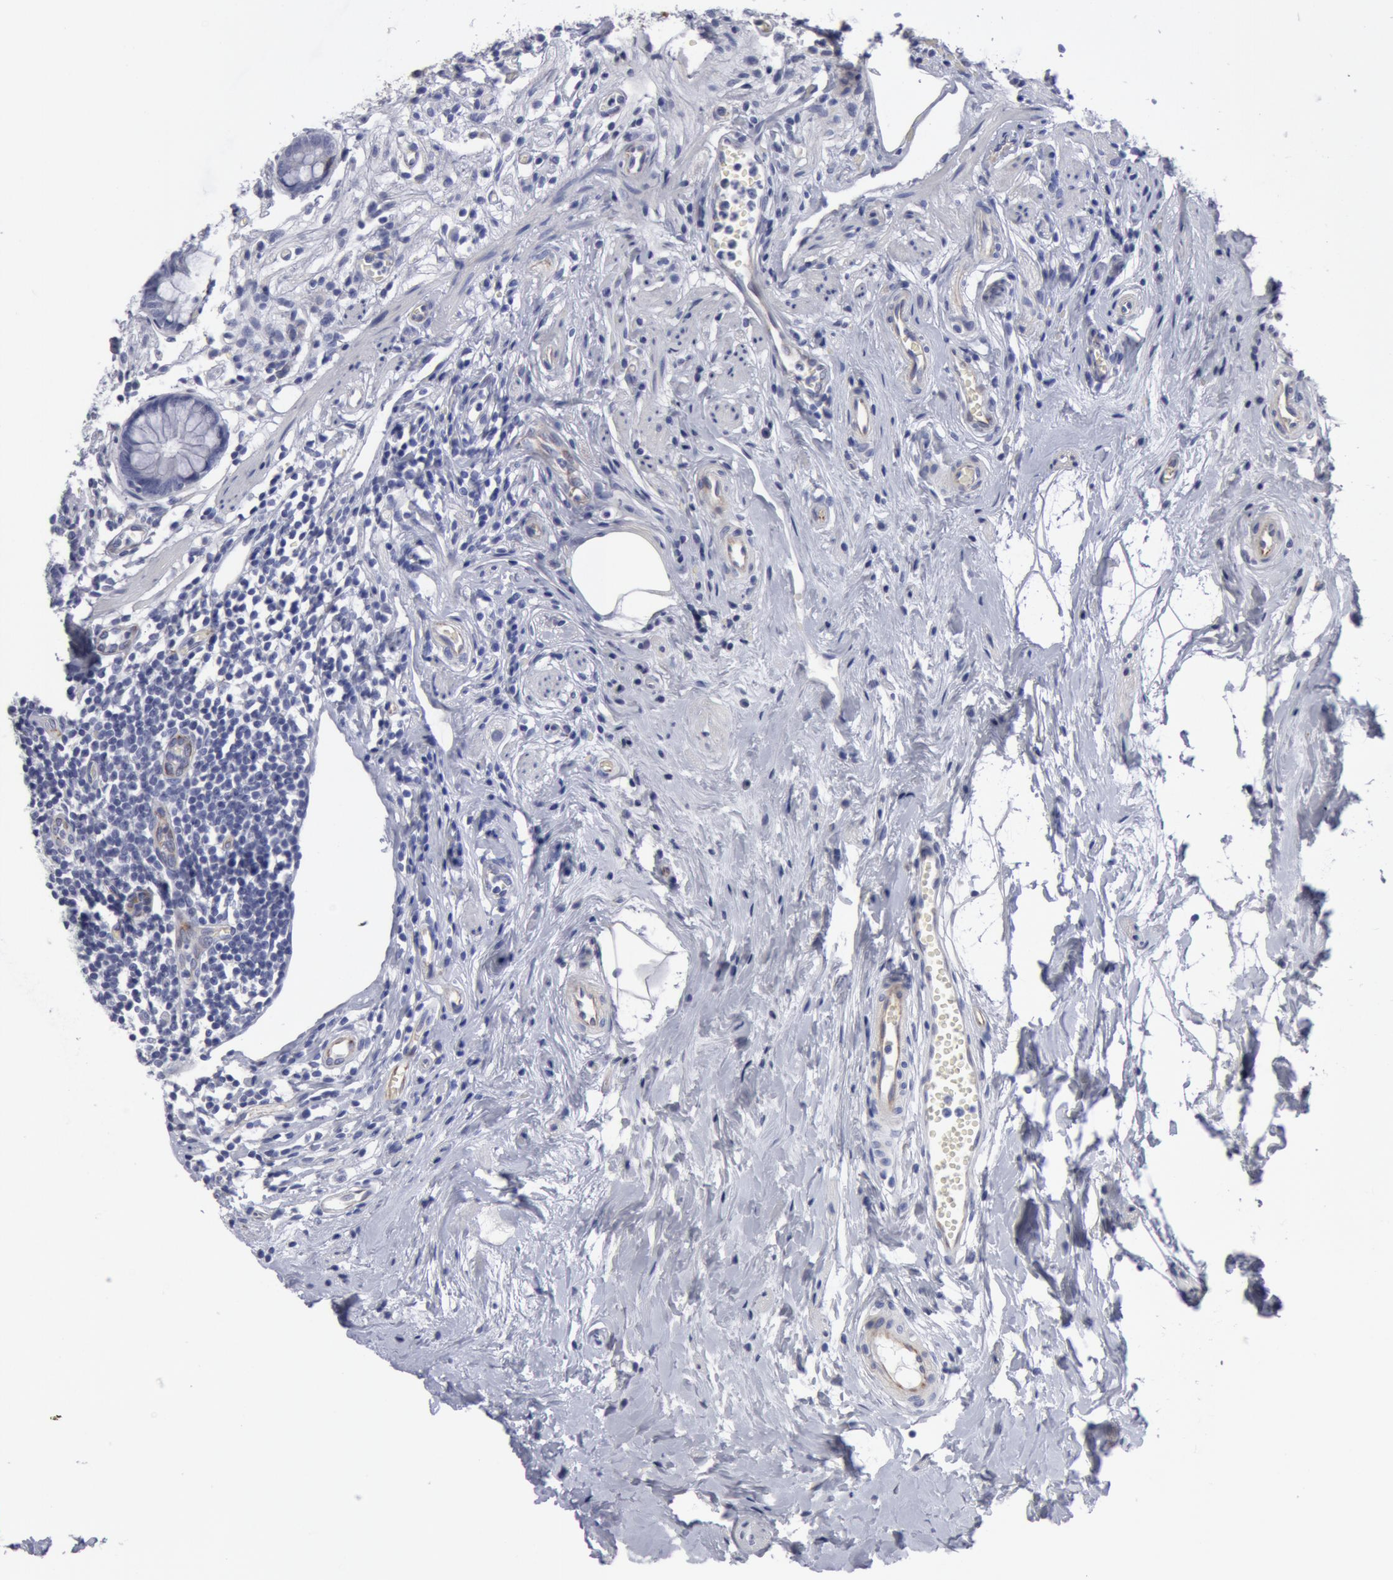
{"staining": {"intensity": "negative", "quantity": "none", "location": "none"}, "tissue": "appendix", "cell_type": "Glandular cells", "image_type": "normal", "snomed": [{"axis": "morphology", "description": "Normal tissue, NOS"}, {"axis": "topography", "description": "Appendix"}], "caption": "Immunohistochemistry of benign human appendix displays no positivity in glandular cells. The staining is performed using DAB (3,3'-diaminobenzidine) brown chromogen with nuclei counter-stained in using hematoxylin.", "gene": "SMC1B", "patient": {"sex": "male", "age": 38}}